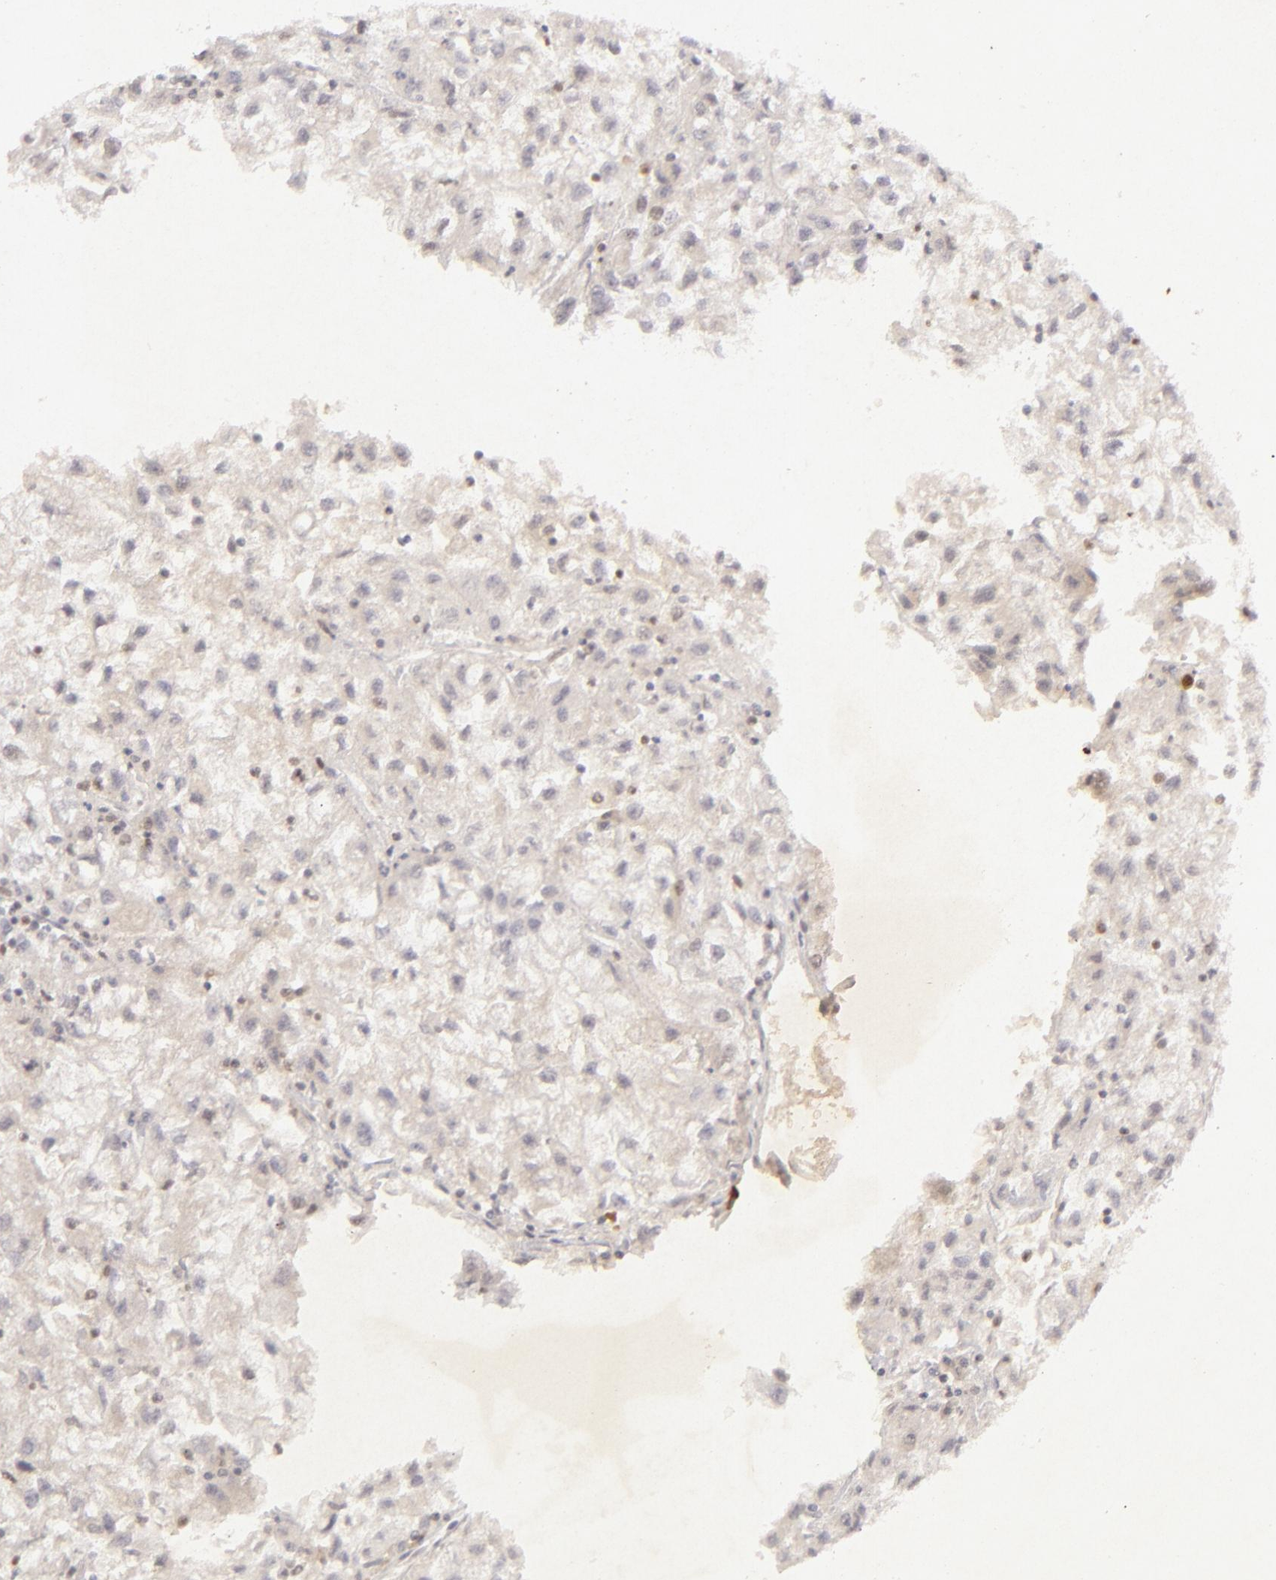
{"staining": {"intensity": "negative", "quantity": "none", "location": "none"}, "tissue": "renal cancer", "cell_type": "Tumor cells", "image_type": "cancer", "snomed": [{"axis": "morphology", "description": "Adenocarcinoma, NOS"}, {"axis": "topography", "description": "Kidney"}], "caption": "Immunohistochemical staining of renal cancer demonstrates no significant expression in tumor cells. The staining was performed using DAB (3,3'-diaminobenzidine) to visualize the protein expression in brown, while the nuclei were stained in blue with hematoxylin (Magnification: 20x).", "gene": "FEN1", "patient": {"sex": "male", "age": 59}}